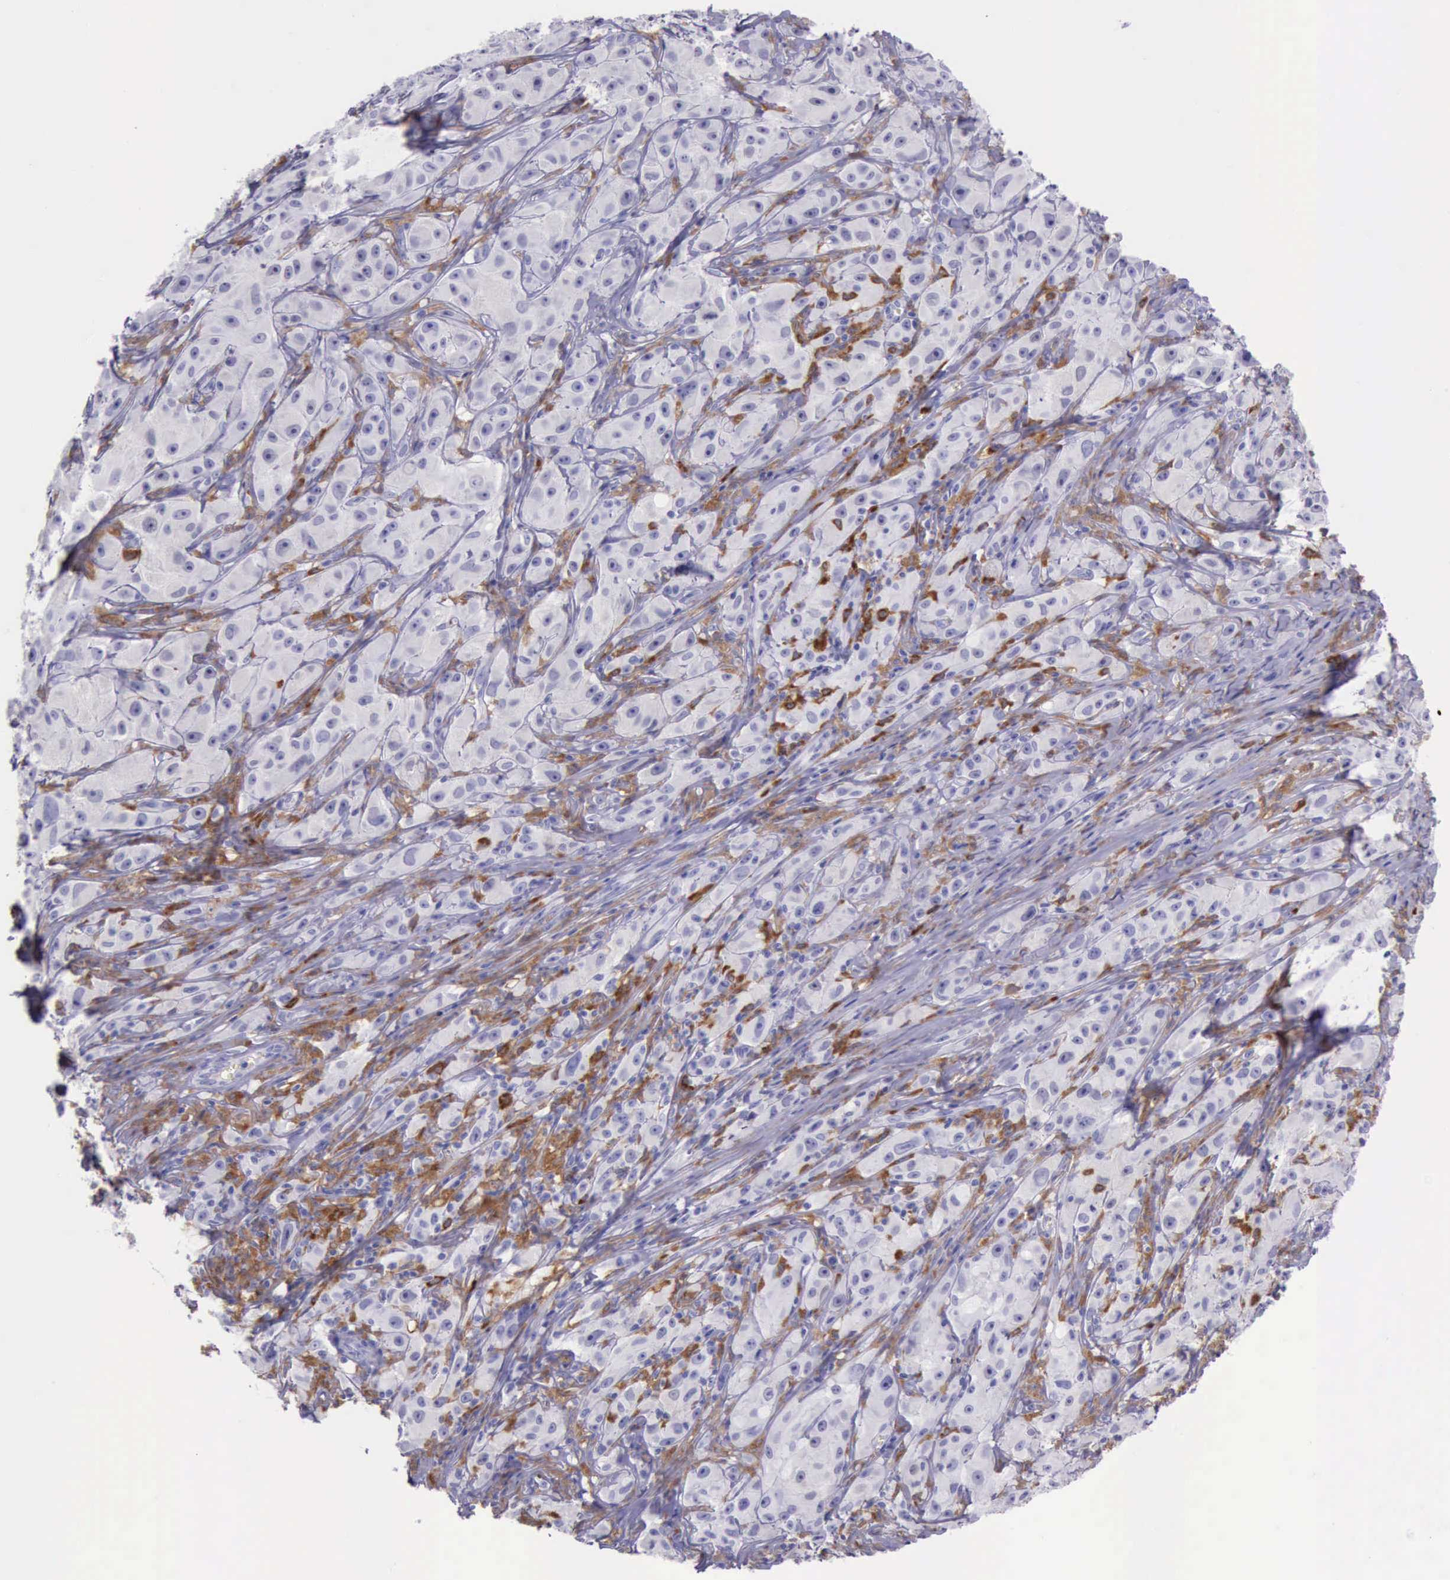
{"staining": {"intensity": "negative", "quantity": "none", "location": "none"}, "tissue": "melanoma", "cell_type": "Tumor cells", "image_type": "cancer", "snomed": [{"axis": "morphology", "description": "Malignant melanoma, NOS"}, {"axis": "topography", "description": "Skin"}], "caption": "This is an immunohistochemistry (IHC) image of human malignant melanoma. There is no staining in tumor cells.", "gene": "BTK", "patient": {"sex": "male", "age": 56}}